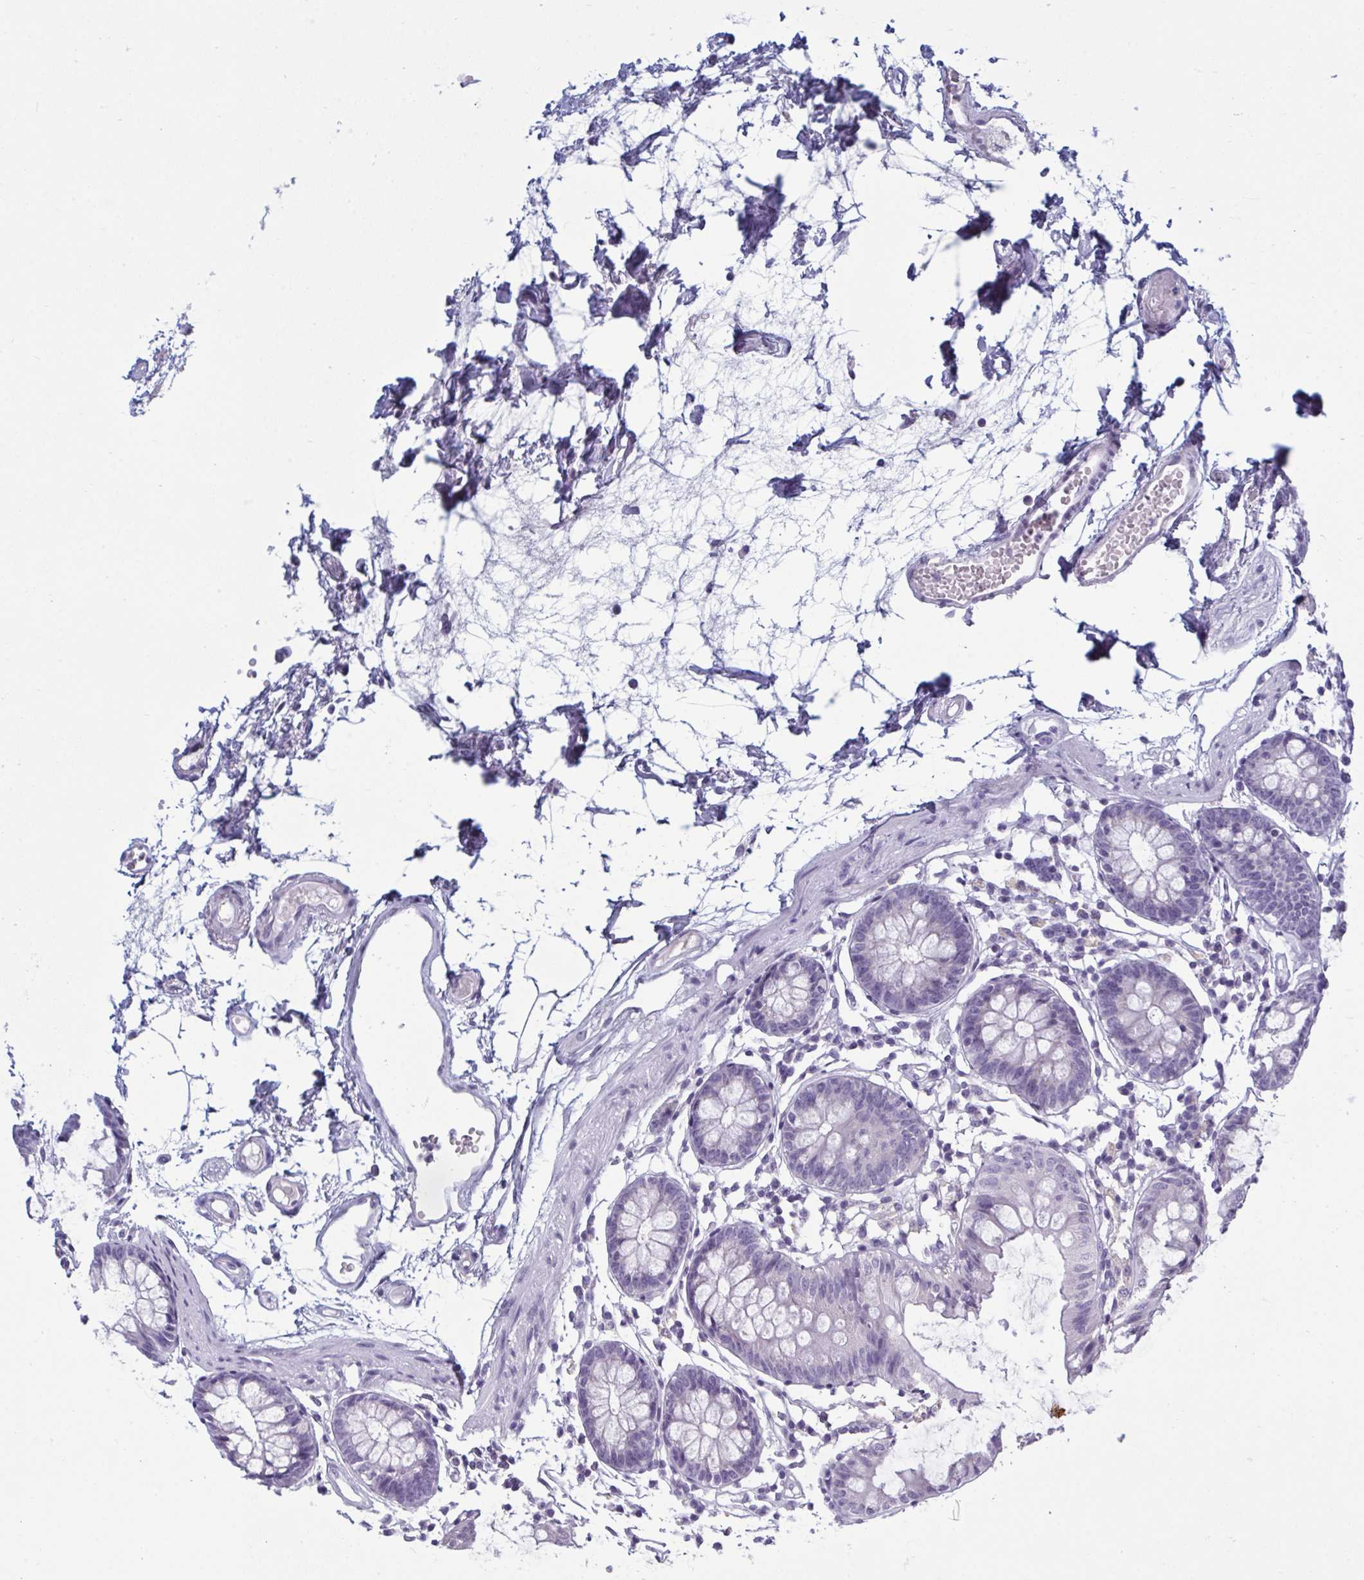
{"staining": {"intensity": "negative", "quantity": "none", "location": "none"}, "tissue": "colon", "cell_type": "Endothelial cells", "image_type": "normal", "snomed": [{"axis": "morphology", "description": "Normal tissue, NOS"}, {"axis": "topography", "description": "Colon"}], "caption": "Human colon stained for a protein using IHC exhibits no positivity in endothelial cells.", "gene": "NDUFC2", "patient": {"sex": "female", "age": 84}}